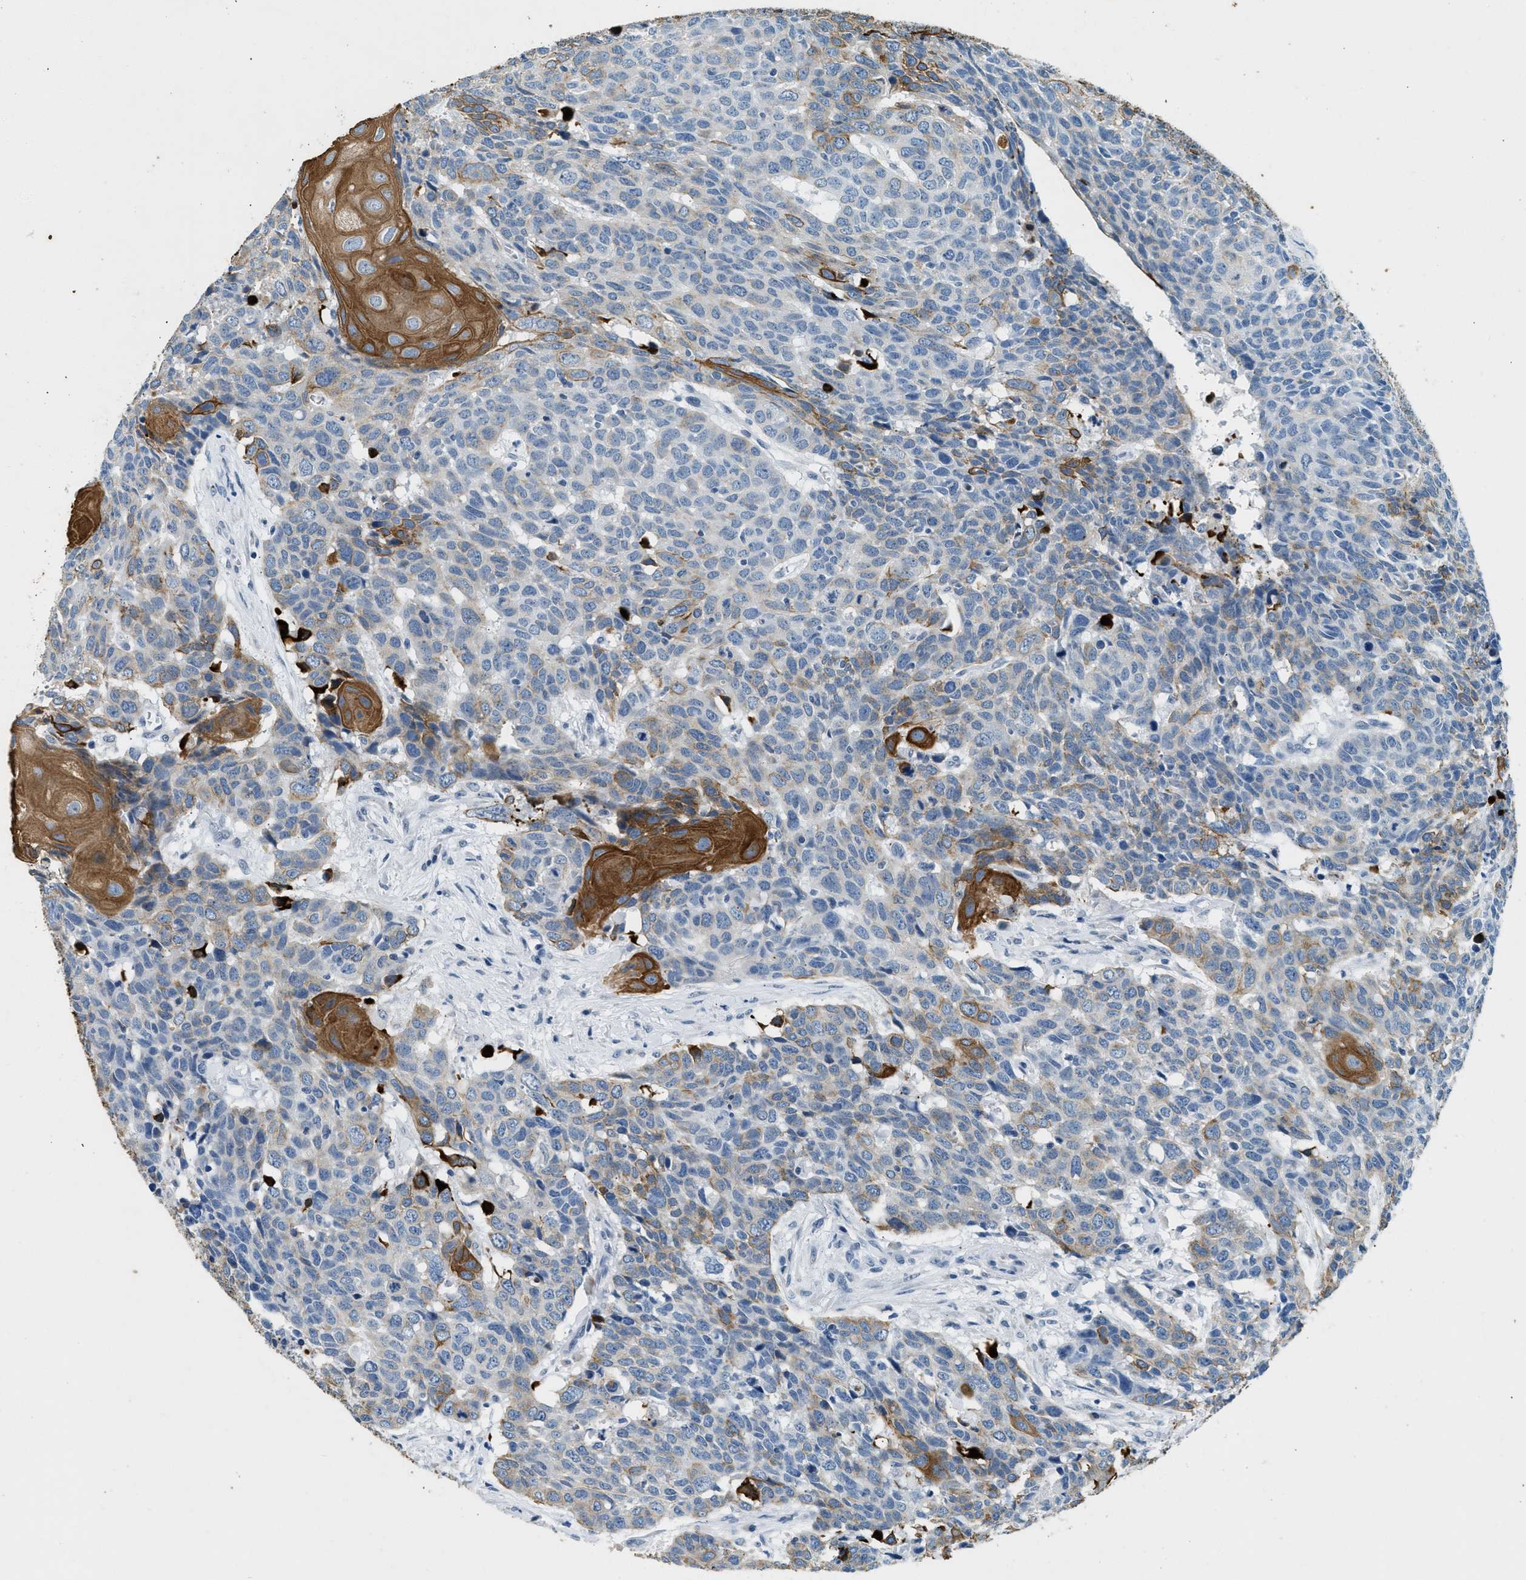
{"staining": {"intensity": "strong", "quantity": "<25%", "location": "cytoplasmic/membranous"}, "tissue": "head and neck cancer", "cell_type": "Tumor cells", "image_type": "cancer", "snomed": [{"axis": "morphology", "description": "Squamous cell carcinoma, NOS"}, {"axis": "topography", "description": "Head-Neck"}], "caption": "Human head and neck cancer stained with a brown dye reveals strong cytoplasmic/membranous positive expression in about <25% of tumor cells.", "gene": "CFAP20", "patient": {"sex": "male", "age": 66}}